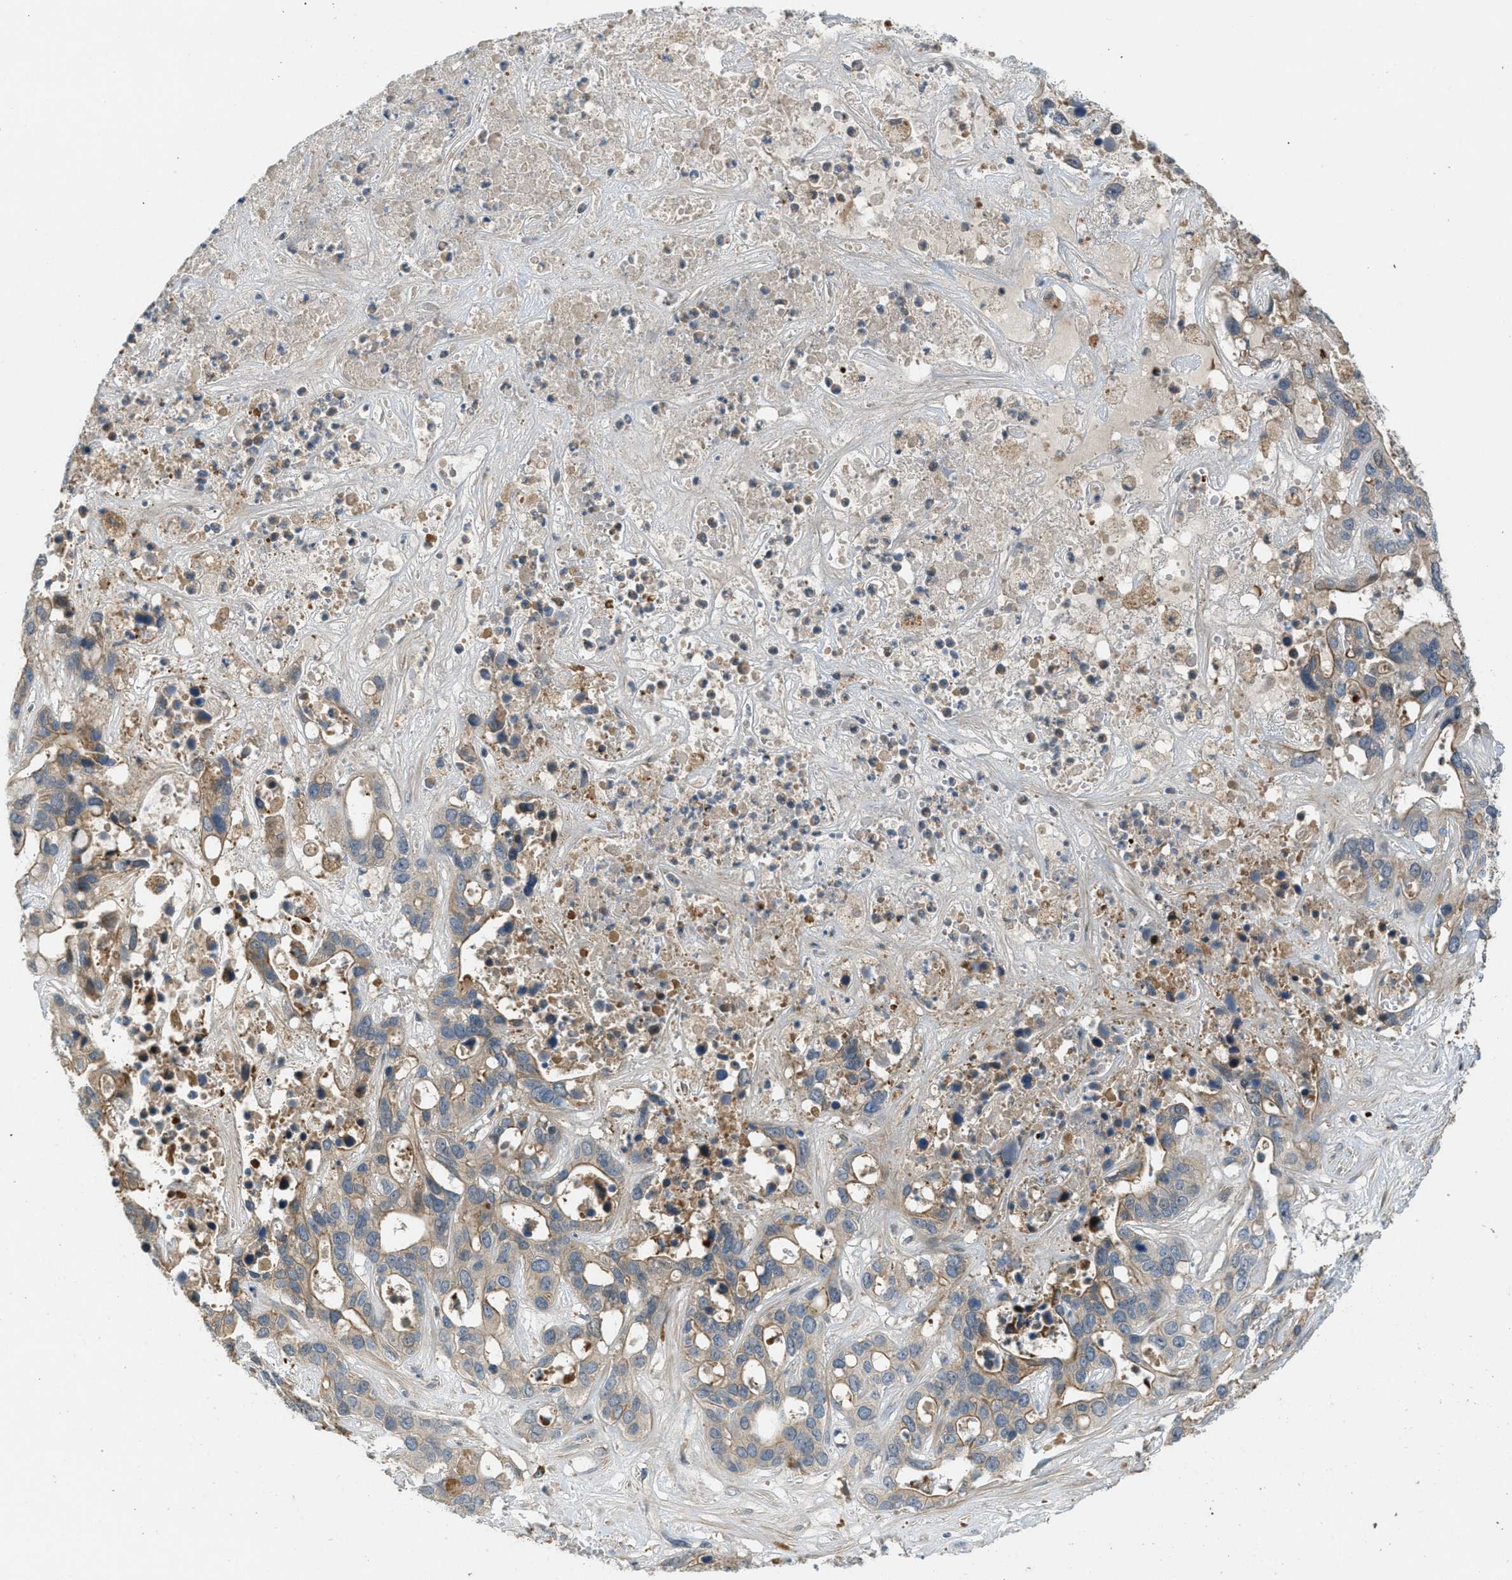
{"staining": {"intensity": "weak", "quantity": ">75%", "location": "cytoplasmic/membranous"}, "tissue": "liver cancer", "cell_type": "Tumor cells", "image_type": "cancer", "snomed": [{"axis": "morphology", "description": "Cholangiocarcinoma"}, {"axis": "topography", "description": "Liver"}], "caption": "Immunohistochemistry of liver cancer exhibits low levels of weak cytoplasmic/membranous staining in about >75% of tumor cells.", "gene": "ADCY6", "patient": {"sex": "female", "age": 65}}